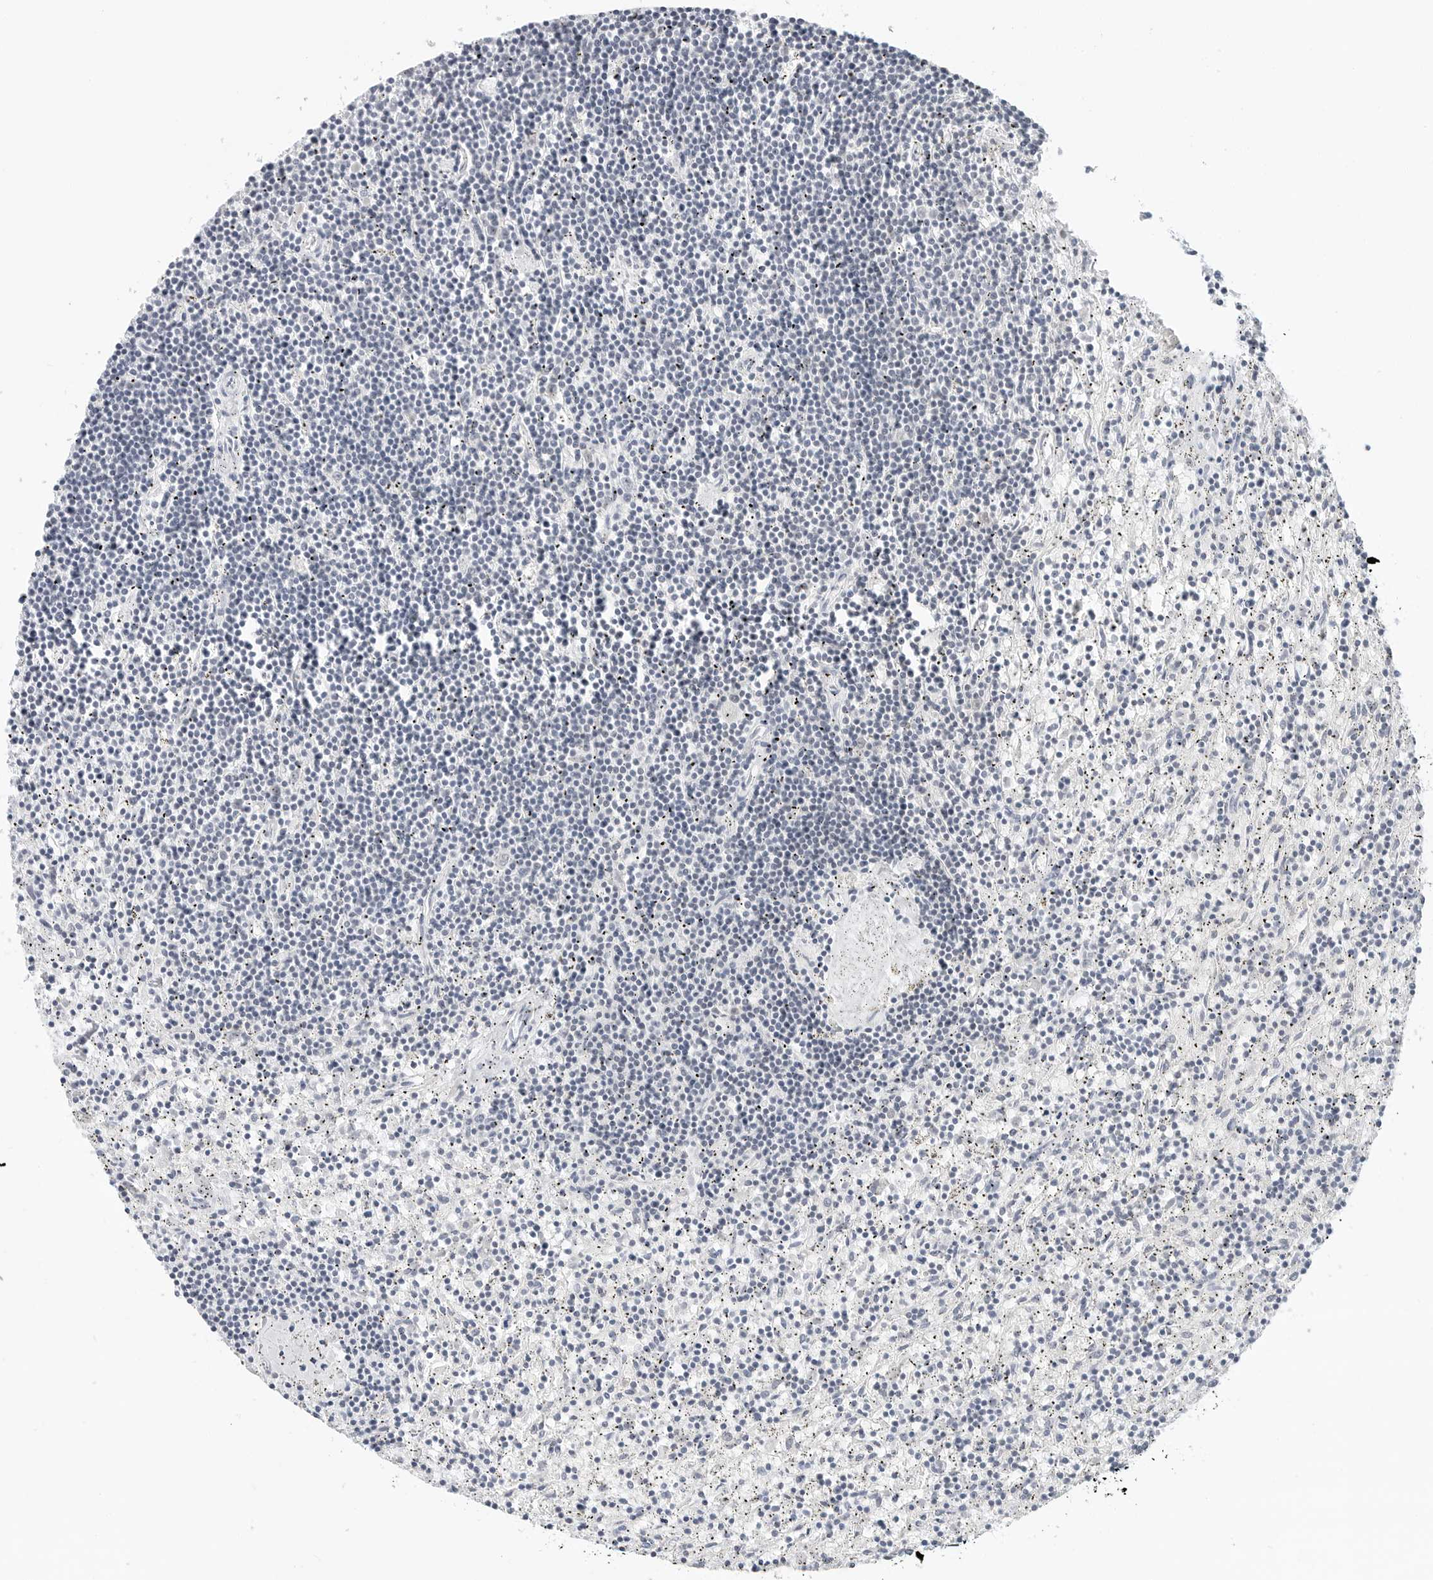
{"staining": {"intensity": "negative", "quantity": "none", "location": "none"}, "tissue": "lymphoma", "cell_type": "Tumor cells", "image_type": "cancer", "snomed": [{"axis": "morphology", "description": "Malignant lymphoma, non-Hodgkin's type, Low grade"}, {"axis": "topography", "description": "Spleen"}], "caption": "Tumor cells show no significant staining in lymphoma.", "gene": "TSEN2", "patient": {"sex": "male", "age": 76}}